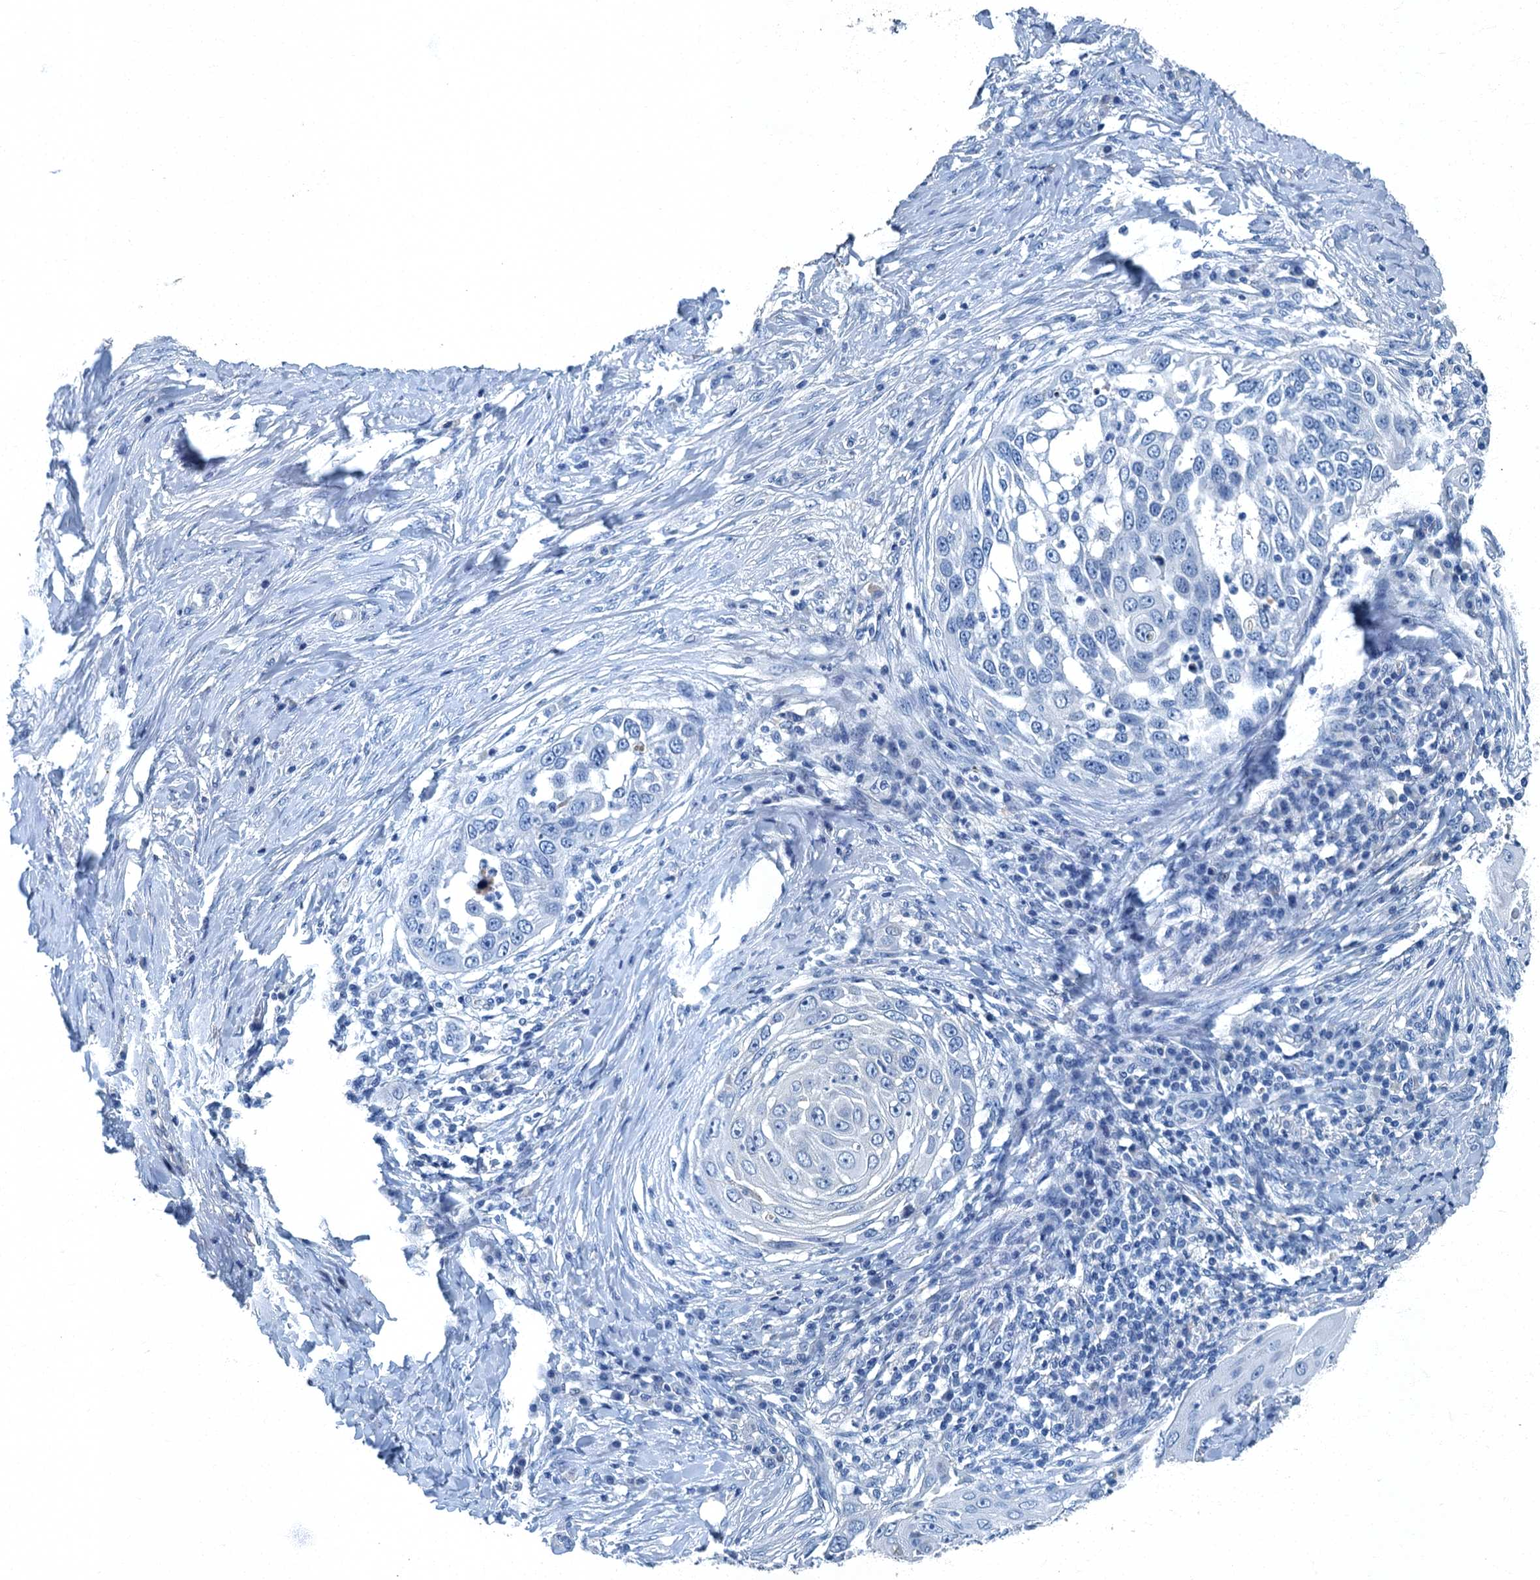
{"staining": {"intensity": "negative", "quantity": "none", "location": "none"}, "tissue": "skin cancer", "cell_type": "Tumor cells", "image_type": "cancer", "snomed": [{"axis": "morphology", "description": "Squamous cell carcinoma, NOS"}, {"axis": "topography", "description": "Skin"}], "caption": "Immunohistochemistry (IHC) micrograph of squamous cell carcinoma (skin) stained for a protein (brown), which demonstrates no expression in tumor cells. (Stains: DAB immunohistochemistry with hematoxylin counter stain, Microscopy: brightfield microscopy at high magnification).", "gene": "GADL1", "patient": {"sex": "female", "age": 44}}